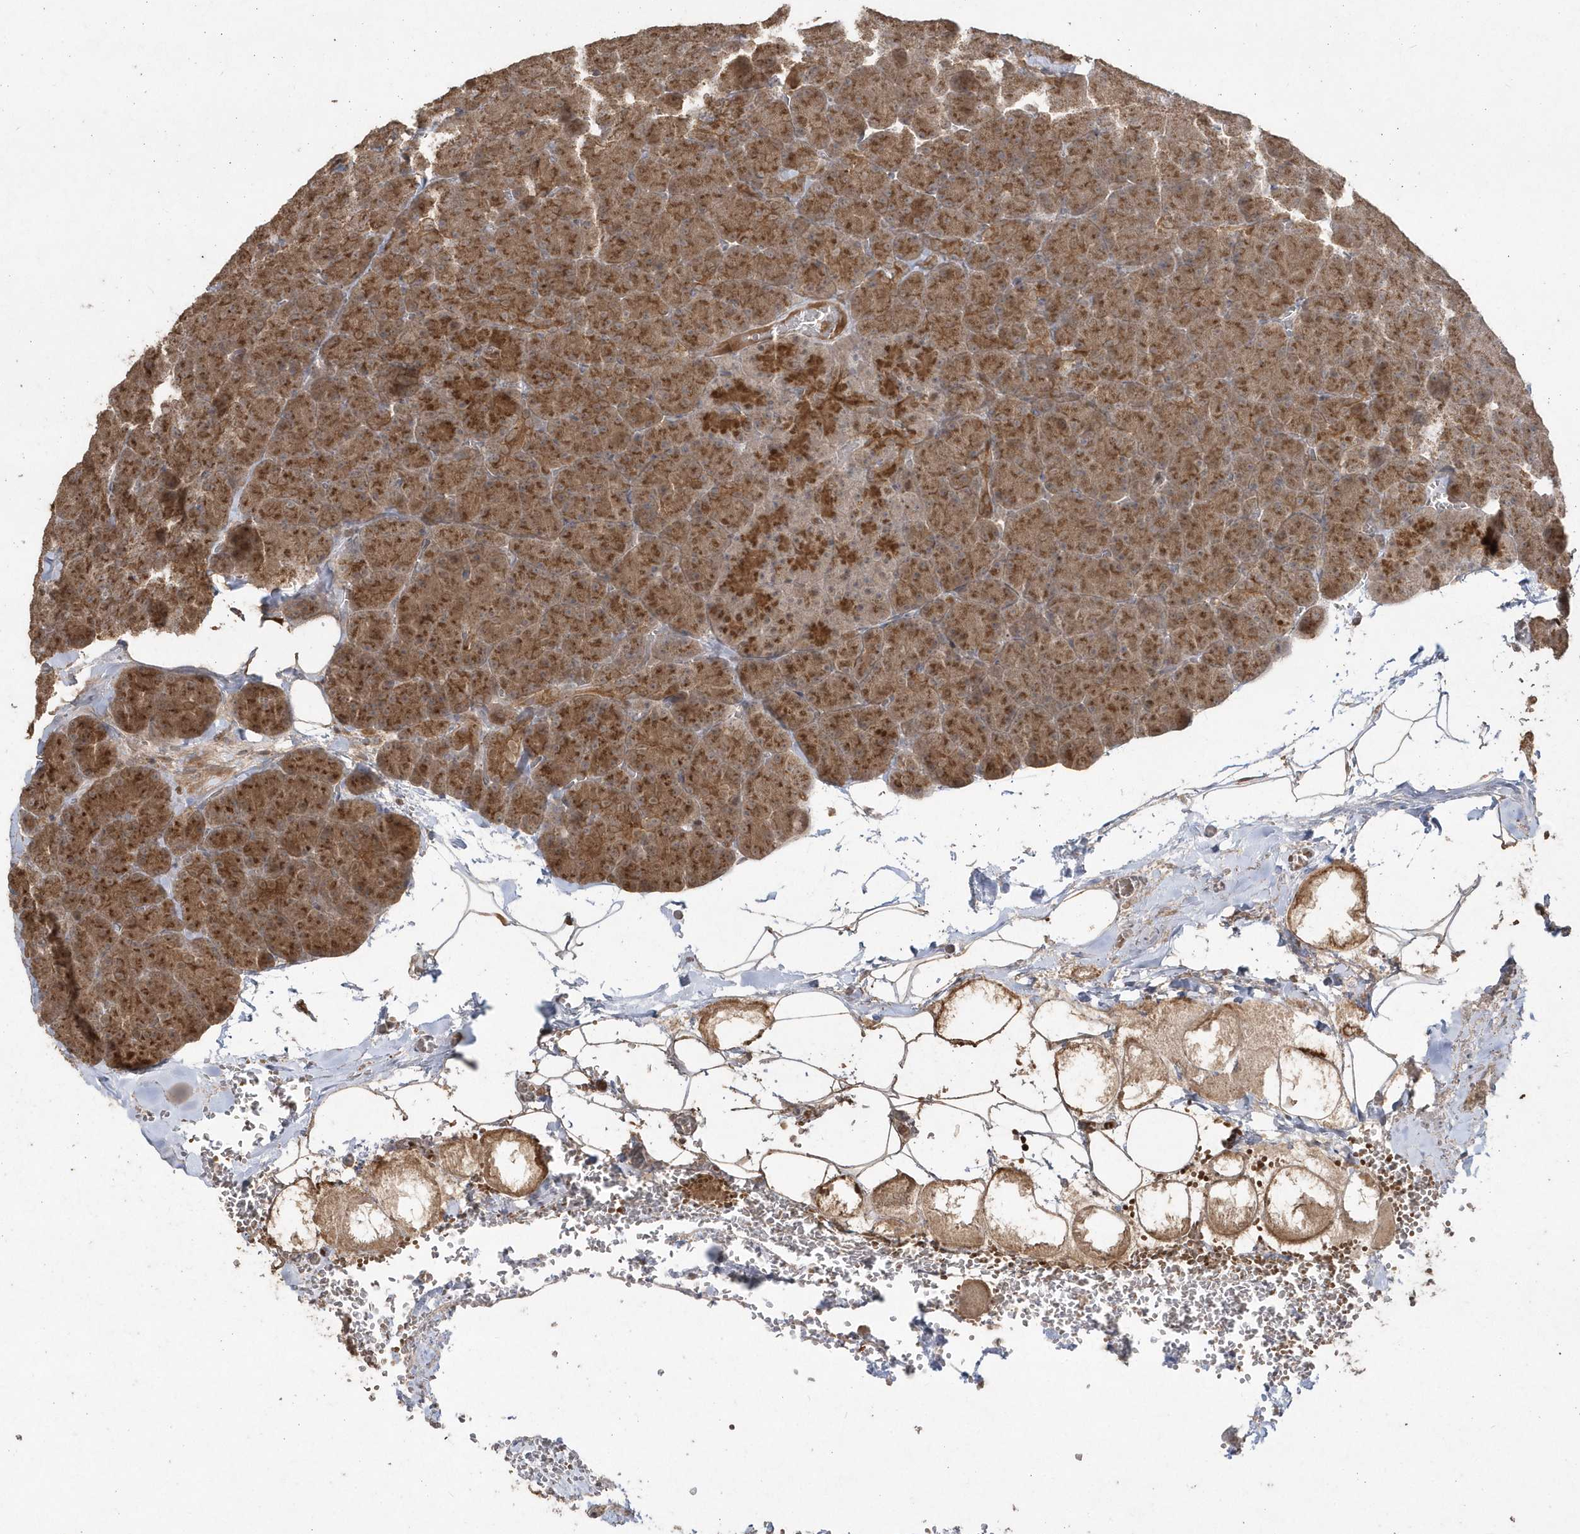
{"staining": {"intensity": "strong", "quantity": ">75%", "location": "cytoplasmic/membranous"}, "tissue": "pancreas", "cell_type": "Exocrine glandular cells", "image_type": "normal", "snomed": [{"axis": "morphology", "description": "Normal tissue, NOS"}, {"axis": "morphology", "description": "Carcinoid, malignant, NOS"}, {"axis": "topography", "description": "Pancreas"}], "caption": "The photomicrograph demonstrates a brown stain indicating the presence of a protein in the cytoplasmic/membranous of exocrine glandular cells in pancreas. Nuclei are stained in blue.", "gene": "GEMIN6", "patient": {"sex": "female", "age": 35}}